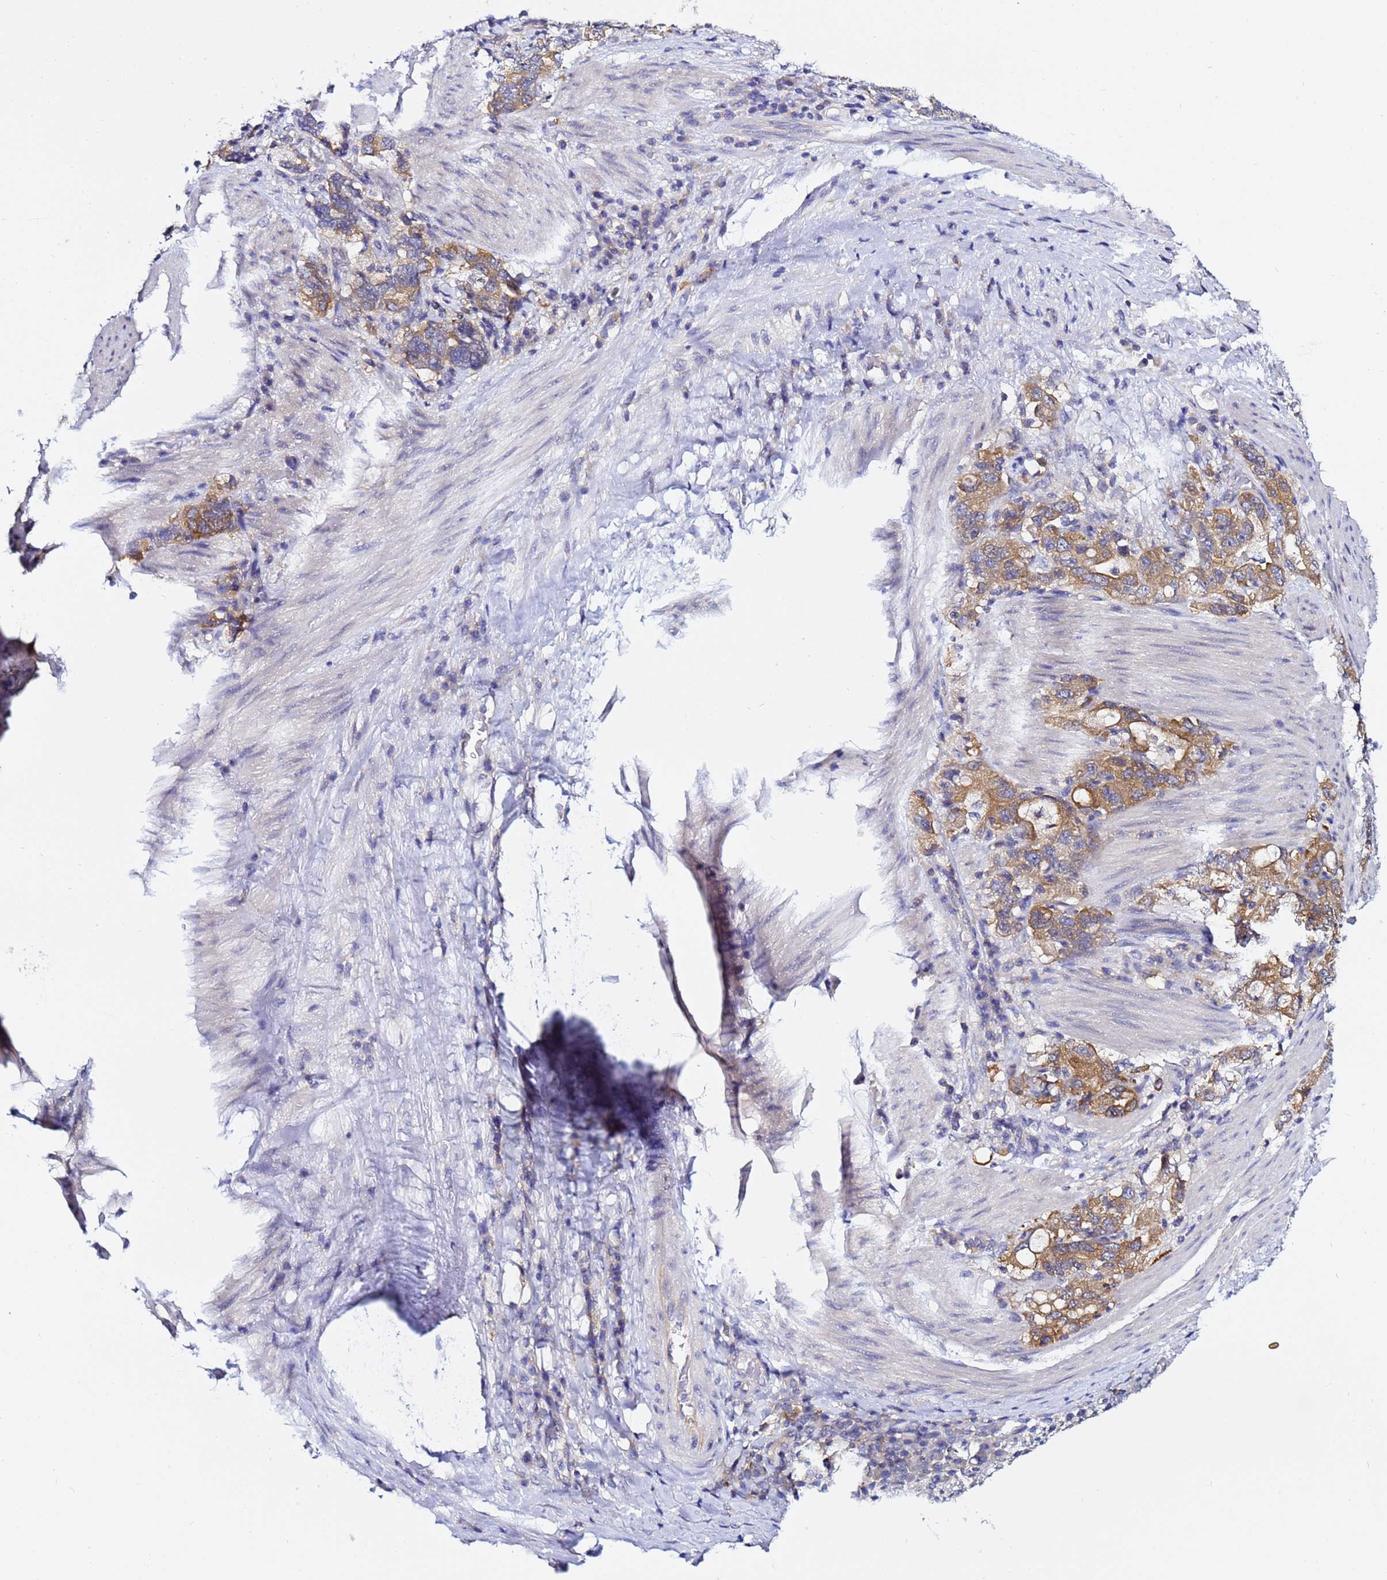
{"staining": {"intensity": "moderate", "quantity": ">75%", "location": "cytoplasmic/membranous"}, "tissue": "stomach cancer", "cell_type": "Tumor cells", "image_type": "cancer", "snomed": [{"axis": "morphology", "description": "Adenocarcinoma, NOS"}, {"axis": "topography", "description": "Stomach, upper"}, {"axis": "topography", "description": "Stomach"}], "caption": "High-power microscopy captured an IHC image of stomach cancer (adenocarcinoma), revealing moderate cytoplasmic/membranous expression in about >75% of tumor cells.", "gene": "LENG1", "patient": {"sex": "male", "age": 62}}